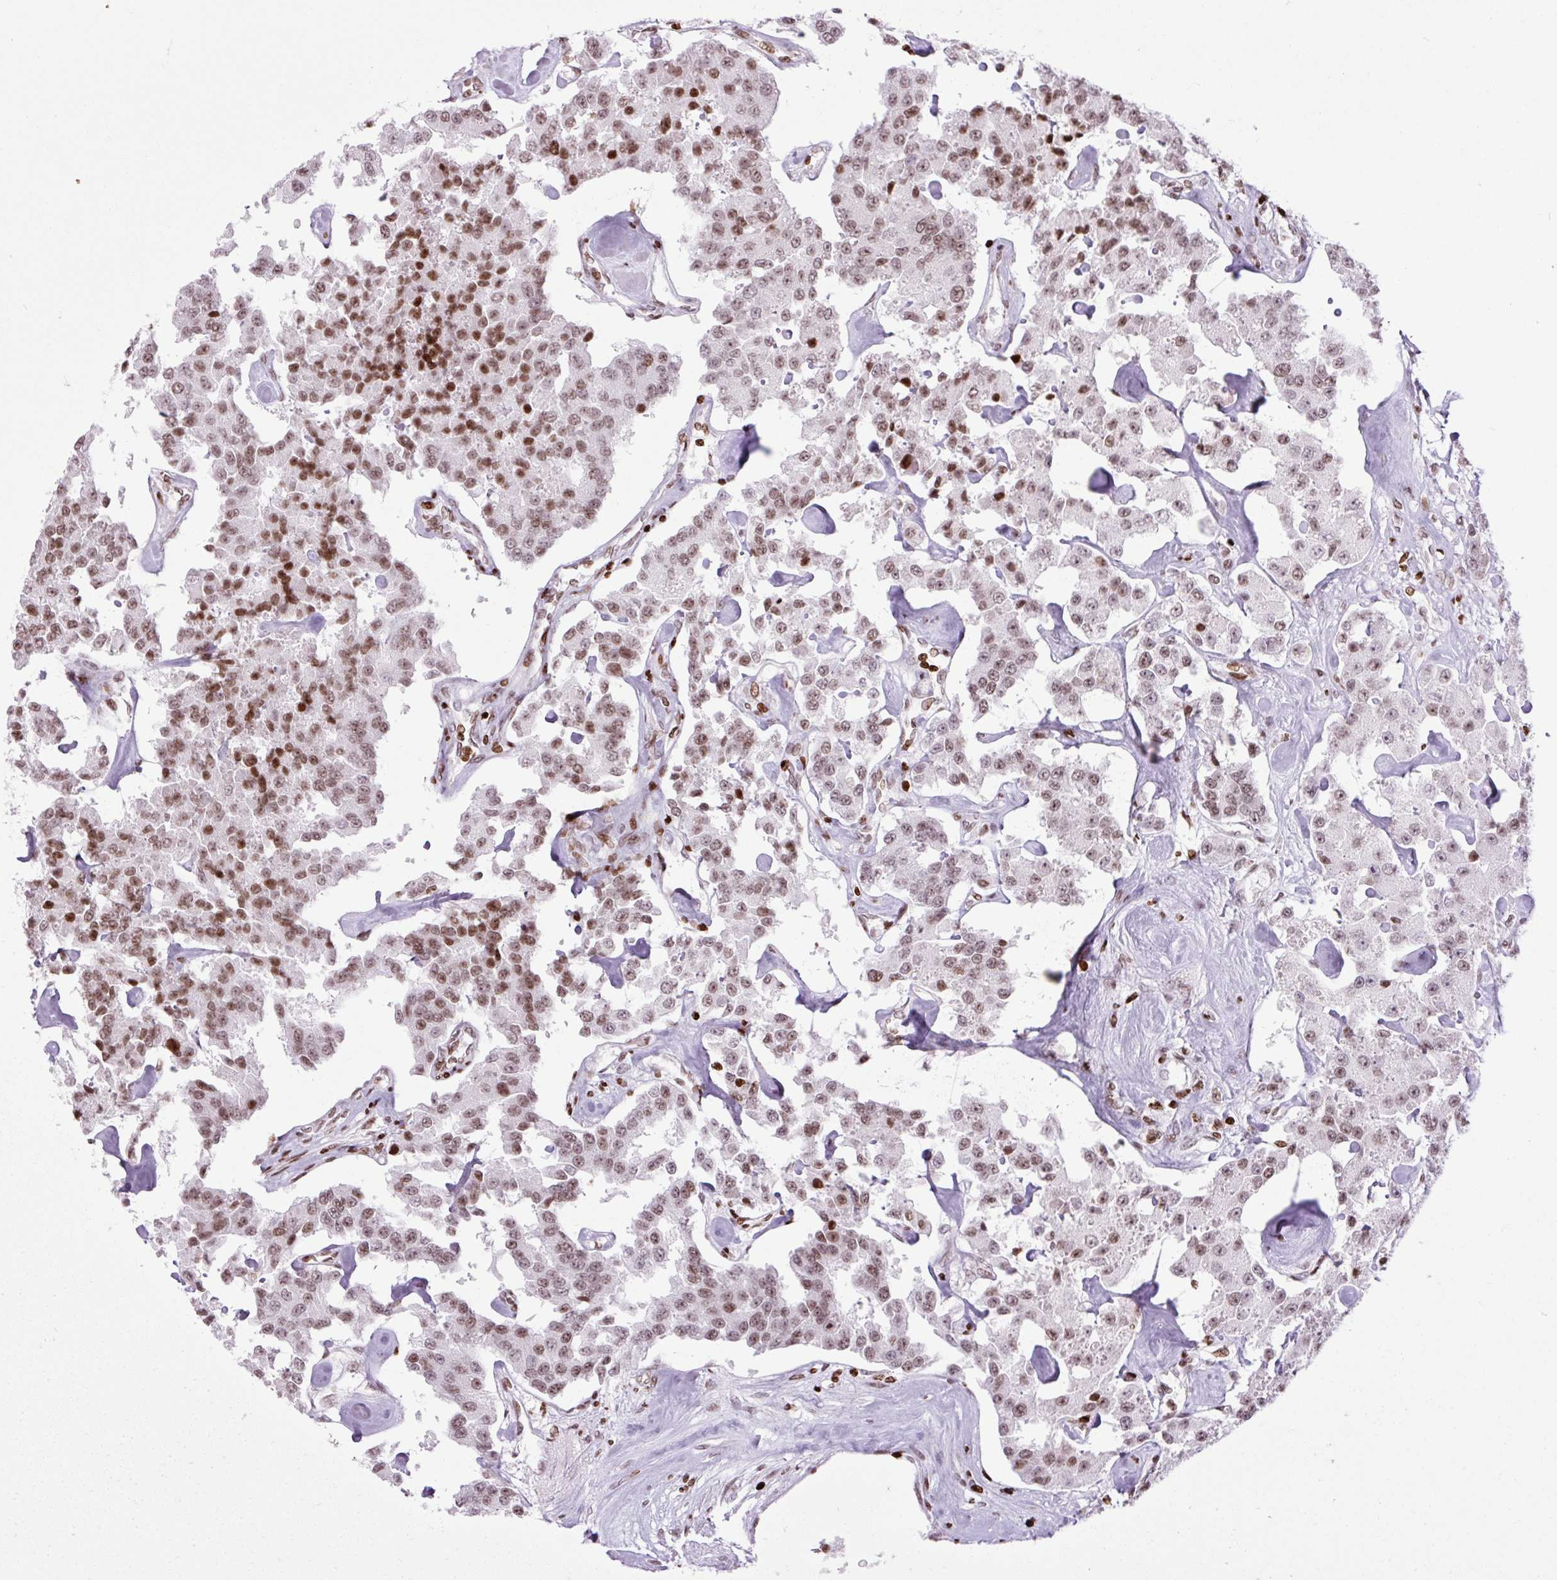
{"staining": {"intensity": "moderate", "quantity": ">75%", "location": "nuclear"}, "tissue": "carcinoid", "cell_type": "Tumor cells", "image_type": "cancer", "snomed": [{"axis": "morphology", "description": "Carcinoid, malignant, NOS"}, {"axis": "topography", "description": "Pancreas"}], "caption": "Immunohistochemistry (IHC) micrograph of neoplastic tissue: human carcinoid (malignant) stained using IHC displays medium levels of moderate protein expression localized specifically in the nuclear of tumor cells, appearing as a nuclear brown color.", "gene": "H1-3", "patient": {"sex": "male", "age": 41}}